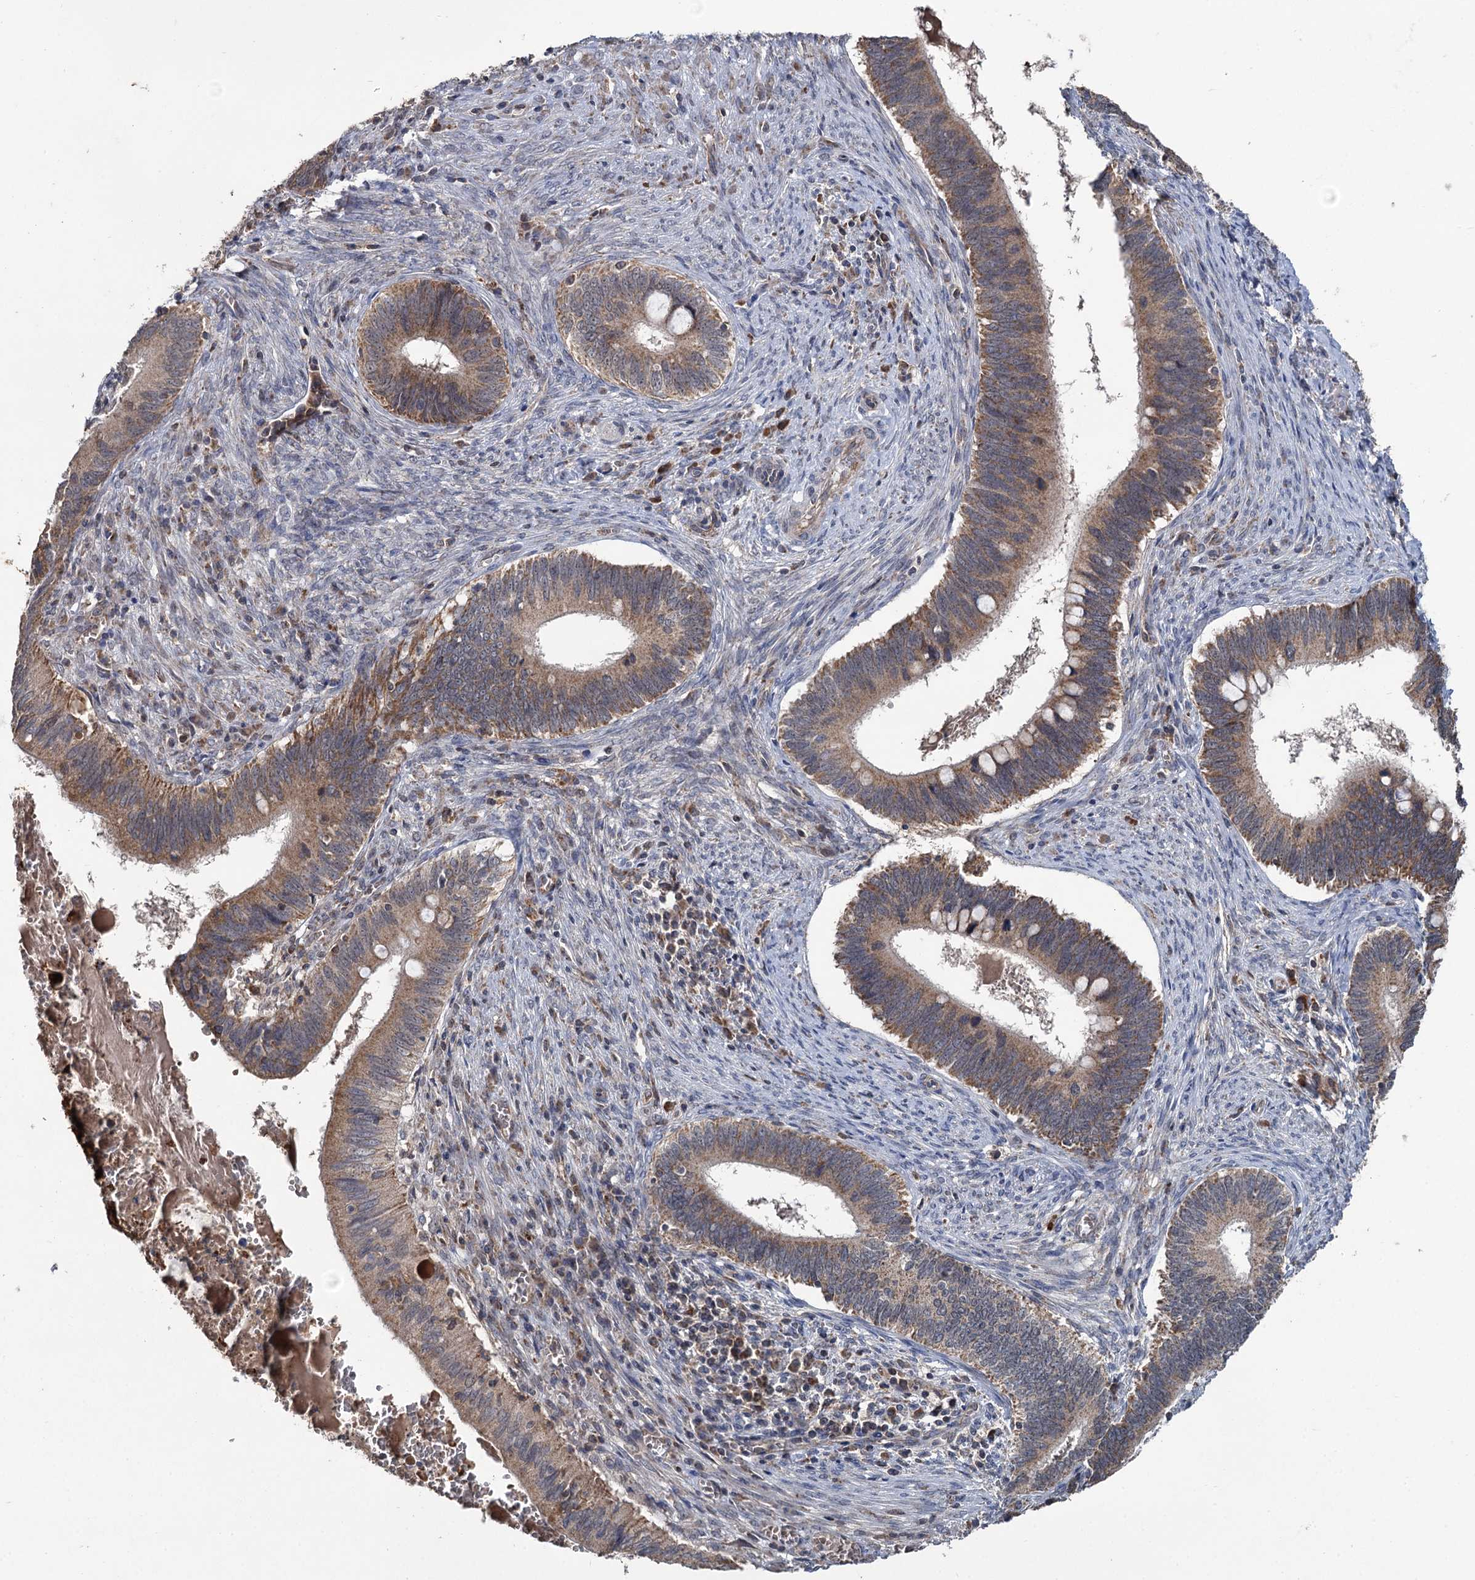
{"staining": {"intensity": "moderate", "quantity": ">75%", "location": "cytoplasmic/membranous"}, "tissue": "cervical cancer", "cell_type": "Tumor cells", "image_type": "cancer", "snomed": [{"axis": "morphology", "description": "Adenocarcinoma, NOS"}, {"axis": "topography", "description": "Cervix"}], "caption": "This is a micrograph of immunohistochemistry (IHC) staining of cervical cancer, which shows moderate staining in the cytoplasmic/membranous of tumor cells.", "gene": "METTL4", "patient": {"sex": "female", "age": 42}}